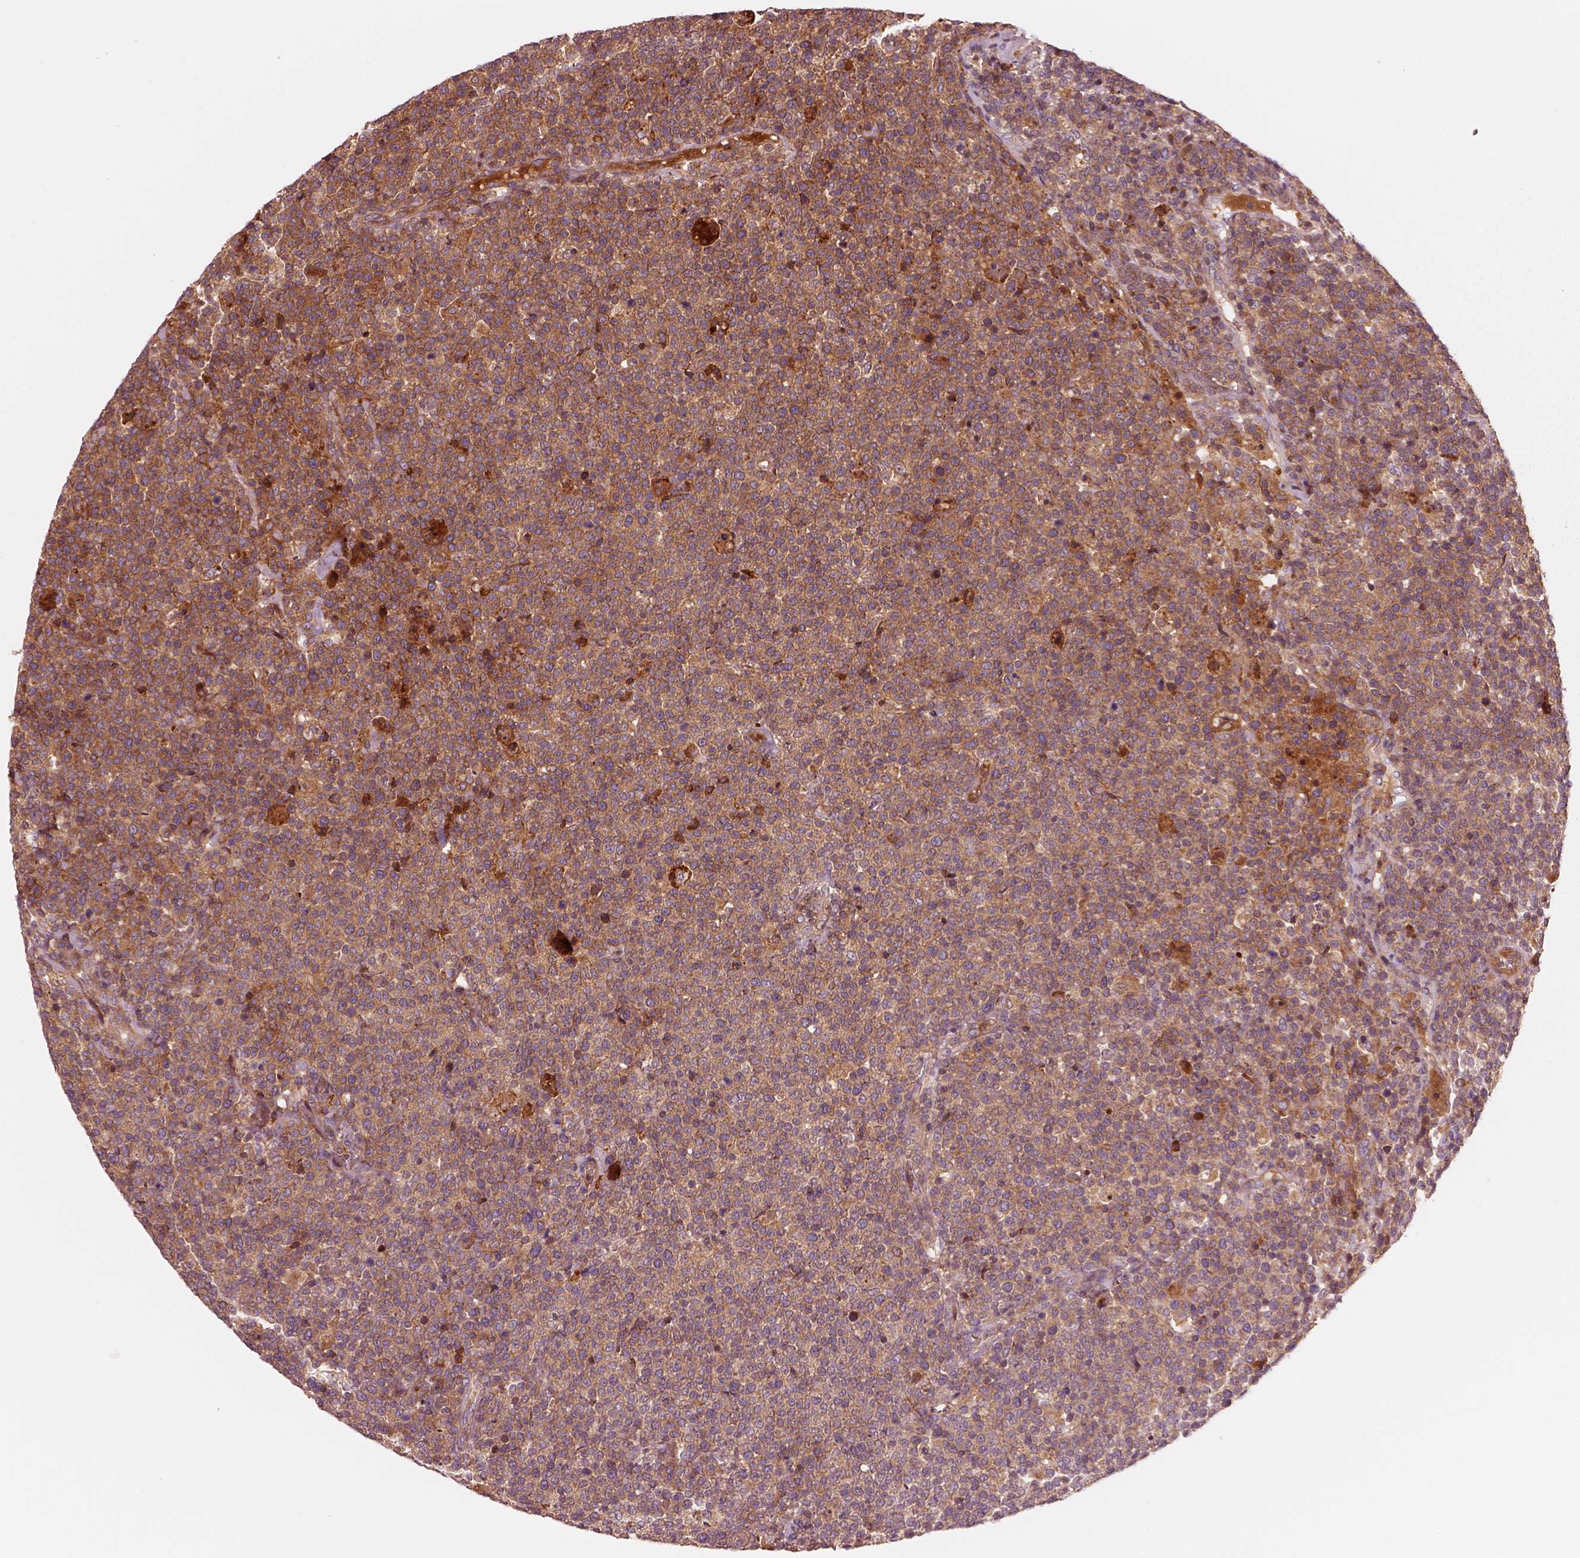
{"staining": {"intensity": "moderate", "quantity": ">75%", "location": "cytoplasmic/membranous"}, "tissue": "lymphoma", "cell_type": "Tumor cells", "image_type": "cancer", "snomed": [{"axis": "morphology", "description": "Malignant lymphoma, non-Hodgkin's type, High grade"}, {"axis": "topography", "description": "Lymph node"}], "caption": "Tumor cells demonstrate medium levels of moderate cytoplasmic/membranous staining in approximately >75% of cells in human high-grade malignant lymphoma, non-Hodgkin's type.", "gene": "ASCC2", "patient": {"sex": "male", "age": 61}}